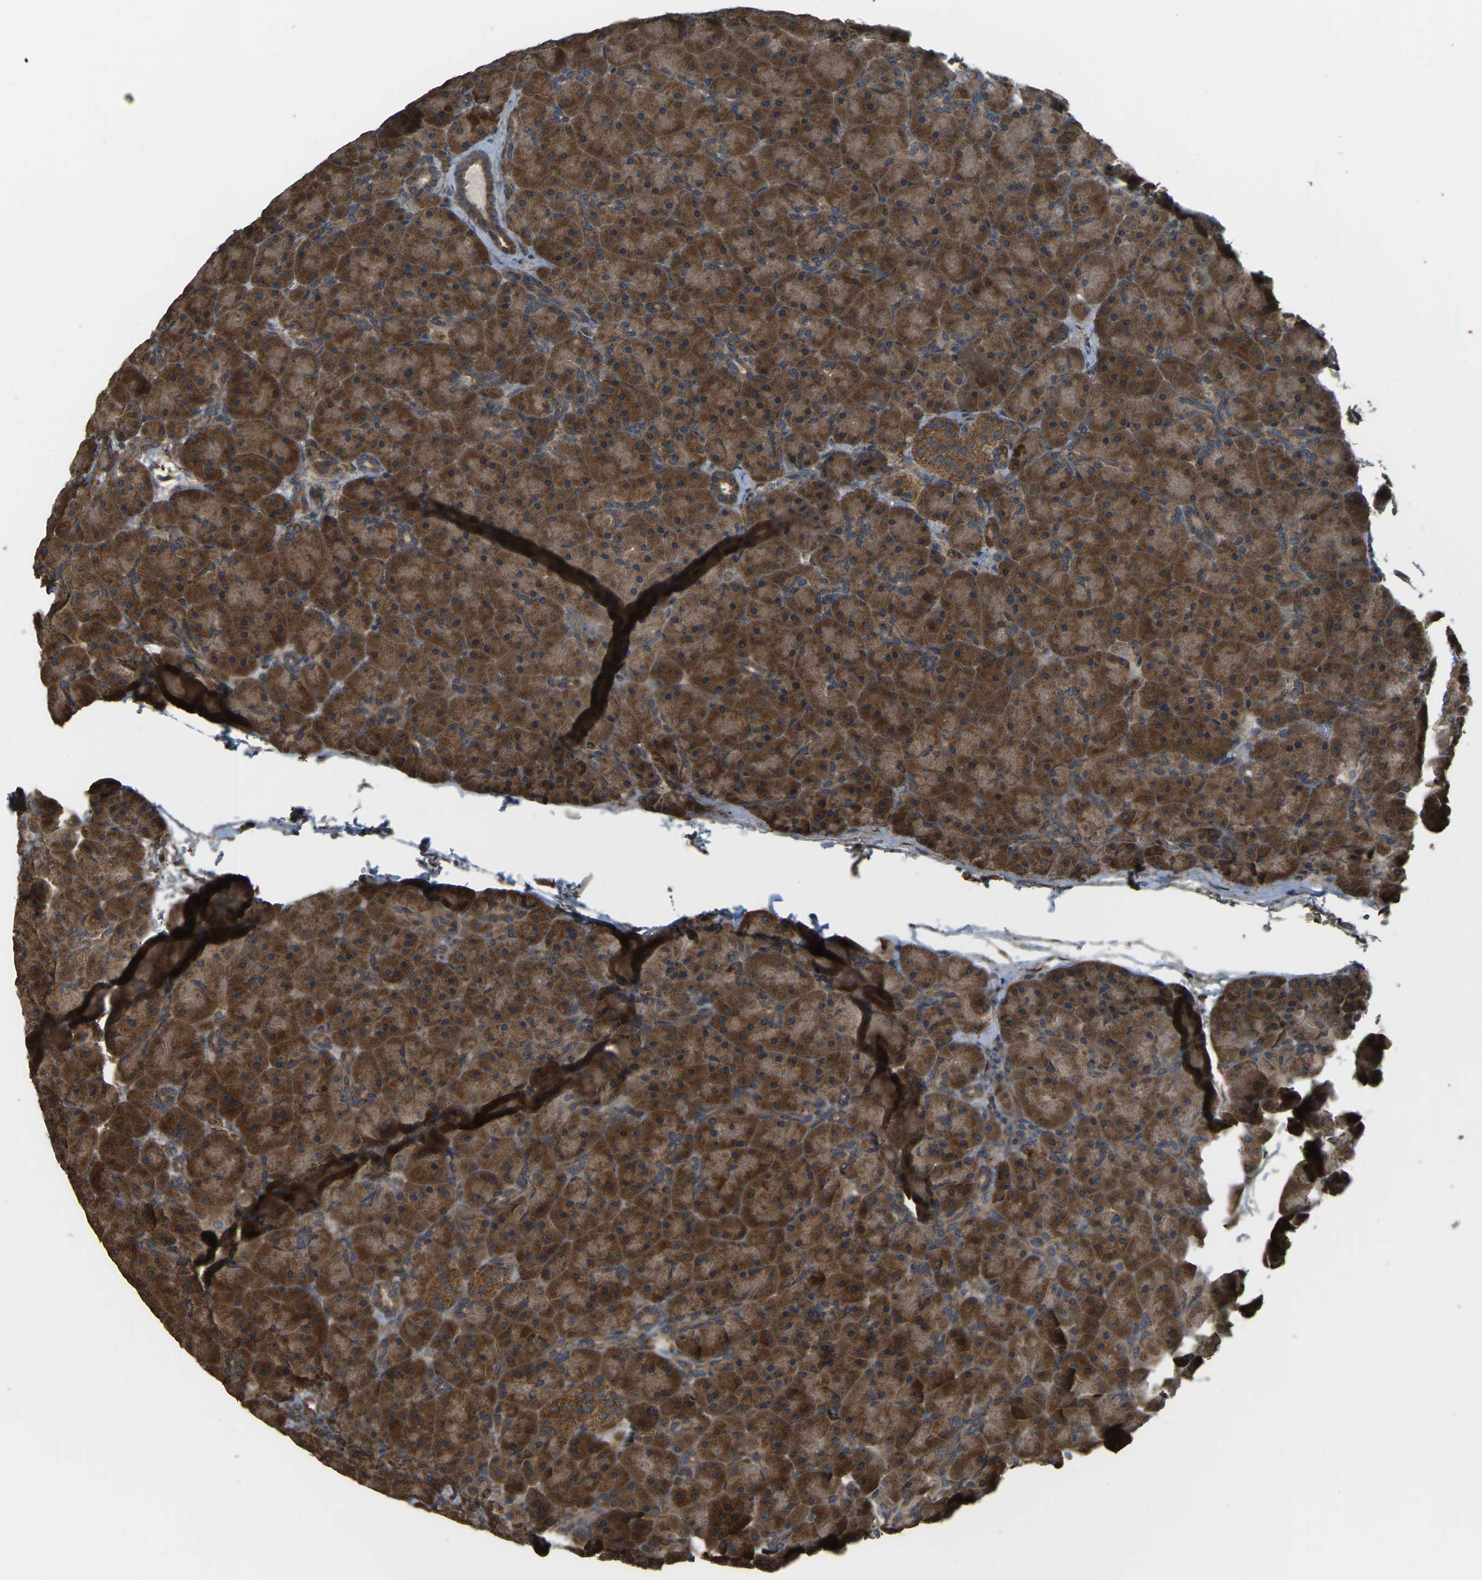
{"staining": {"intensity": "moderate", "quantity": ">75%", "location": "cytoplasmic/membranous"}, "tissue": "pancreas", "cell_type": "Exocrine glandular cells", "image_type": "normal", "snomed": [{"axis": "morphology", "description": "Normal tissue, NOS"}, {"axis": "topography", "description": "Pancreas"}], "caption": "Immunohistochemistry of normal pancreas demonstrates medium levels of moderate cytoplasmic/membranous positivity in about >75% of exocrine glandular cells. Using DAB (brown) and hematoxylin (blue) stains, captured at high magnification using brightfield microscopy.", "gene": "GNG2", "patient": {"sex": "male", "age": 66}}